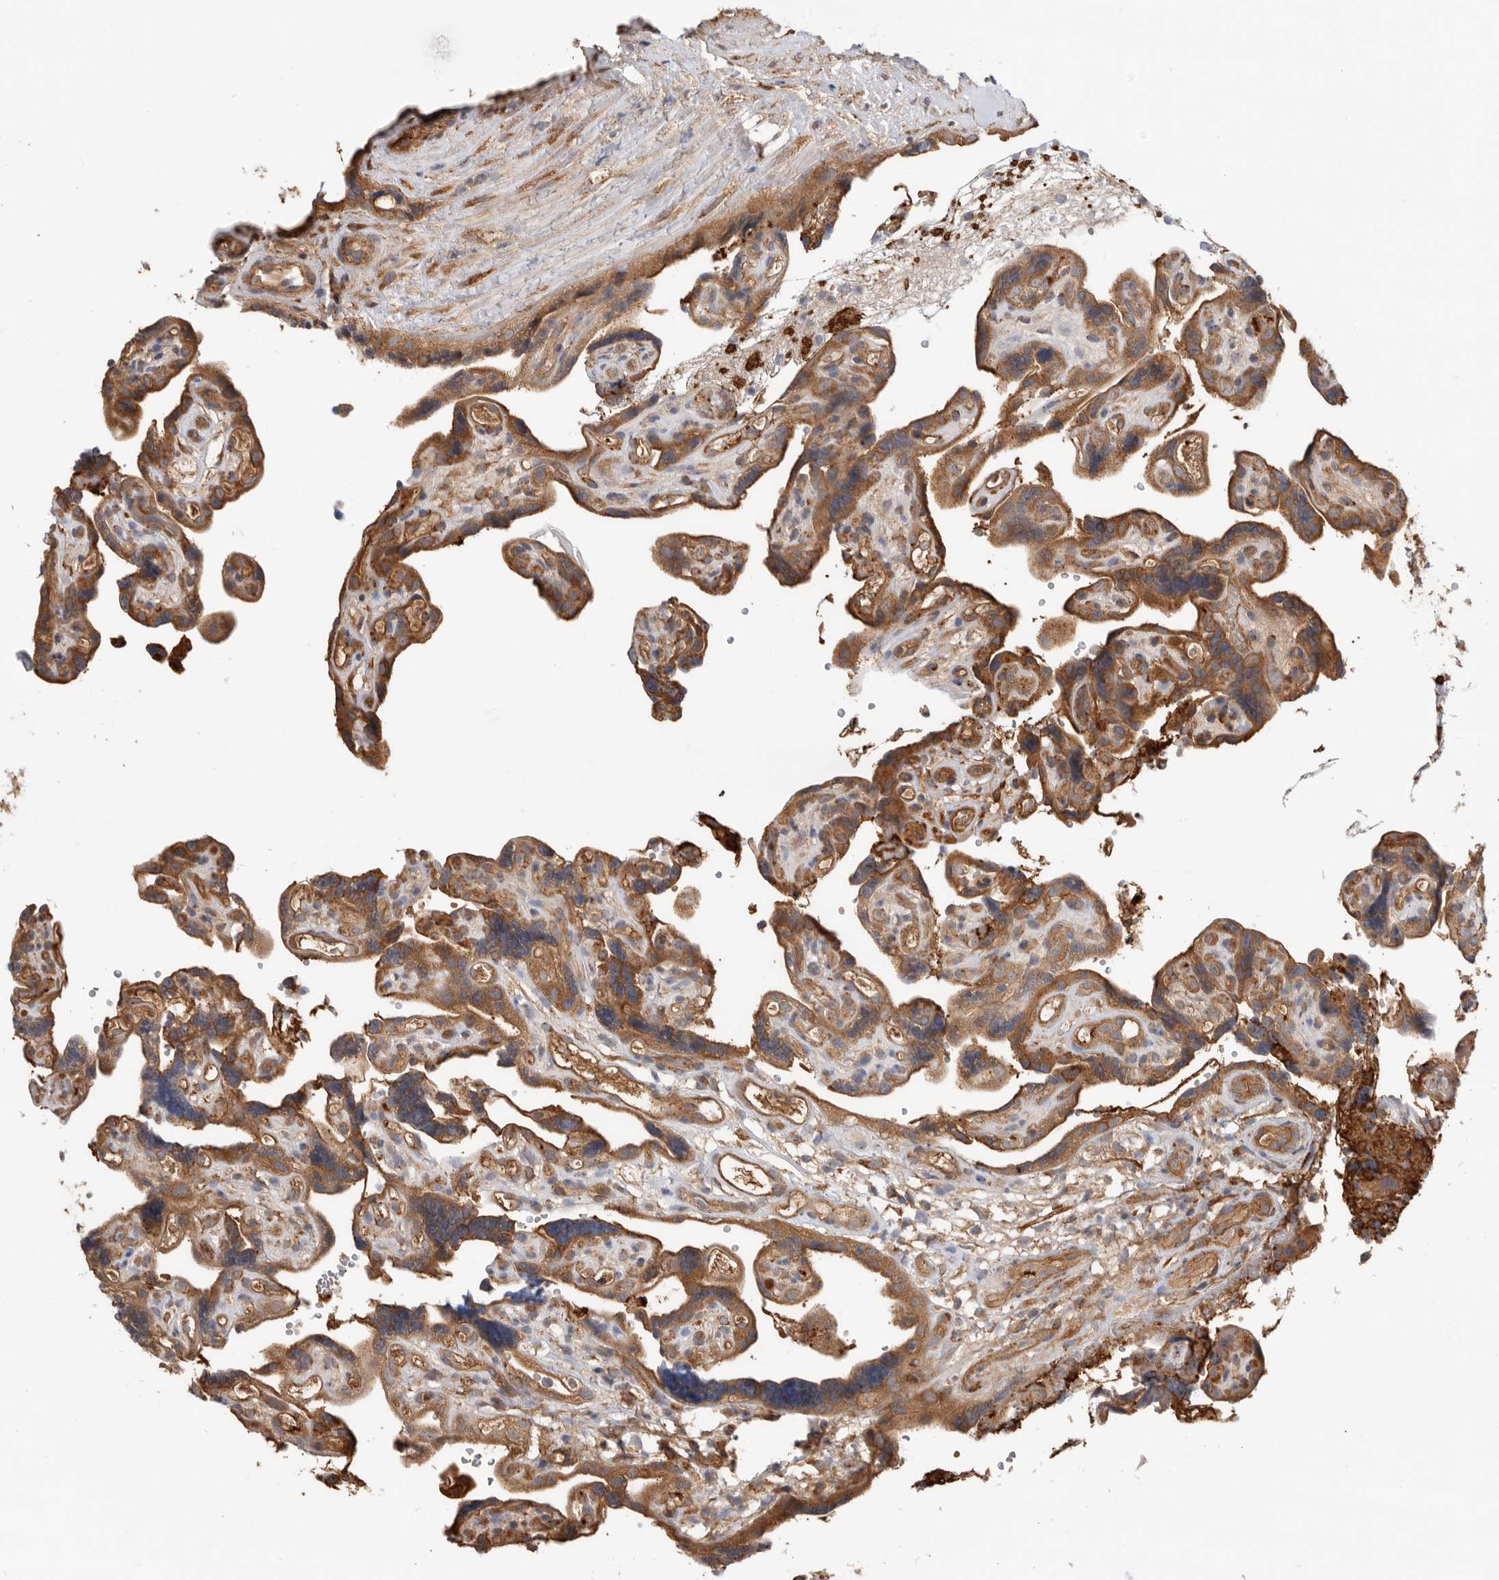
{"staining": {"intensity": "strong", "quantity": ">75%", "location": "cytoplasmic/membranous"}, "tissue": "placenta", "cell_type": "Decidual cells", "image_type": "normal", "snomed": [{"axis": "morphology", "description": "Normal tissue, NOS"}, {"axis": "topography", "description": "Placenta"}], "caption": "High-power microscopy captured an immunohistochemistry (IHC) image of benign placenta, revealing strong cytoplasmic/membranous staining in approximately >75% of decidual cells.", "gene": "CDC42BPB", "patient": {"sex": "female", "age": 30}}